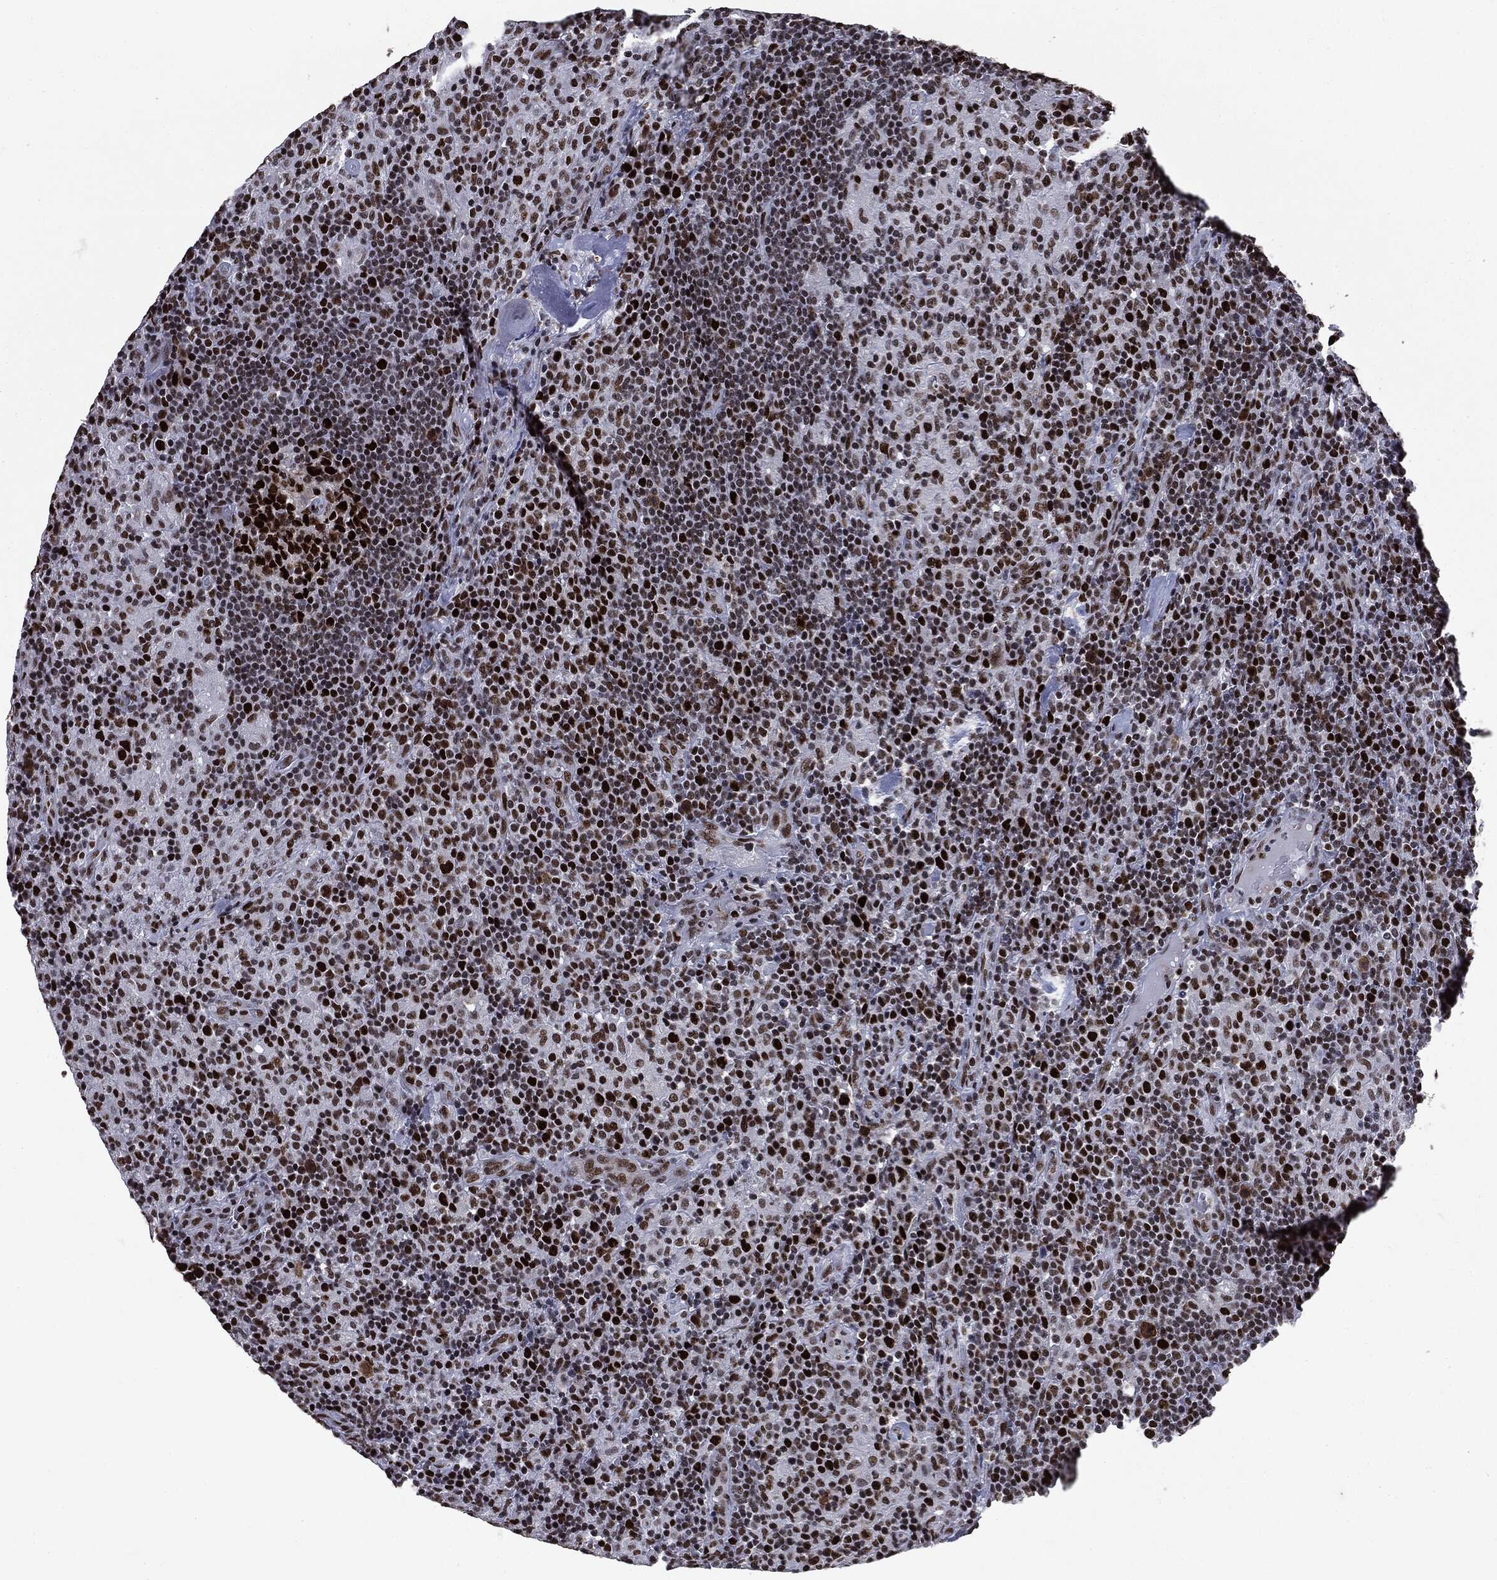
{"staining": {"intensity": "strong", "quantity": ">75%", "location": "nuclear"}, "tissue": "lymphoma", "cell_type": "Tumor cells", "image_type": "cancer", "snomed": [{"axis": "morphology", "description": "Hodgkin's disease, NOS"}, {"axis": "topography", "description": "Lymph node"}], "caption": "Immunohistochemistry (IHC) of lymphoma shows high levels of strong nuclear positivity in approximately >75% of tumor cells.", "gene": "MSH2", "patient": {"sex": "male", "age": 70}}